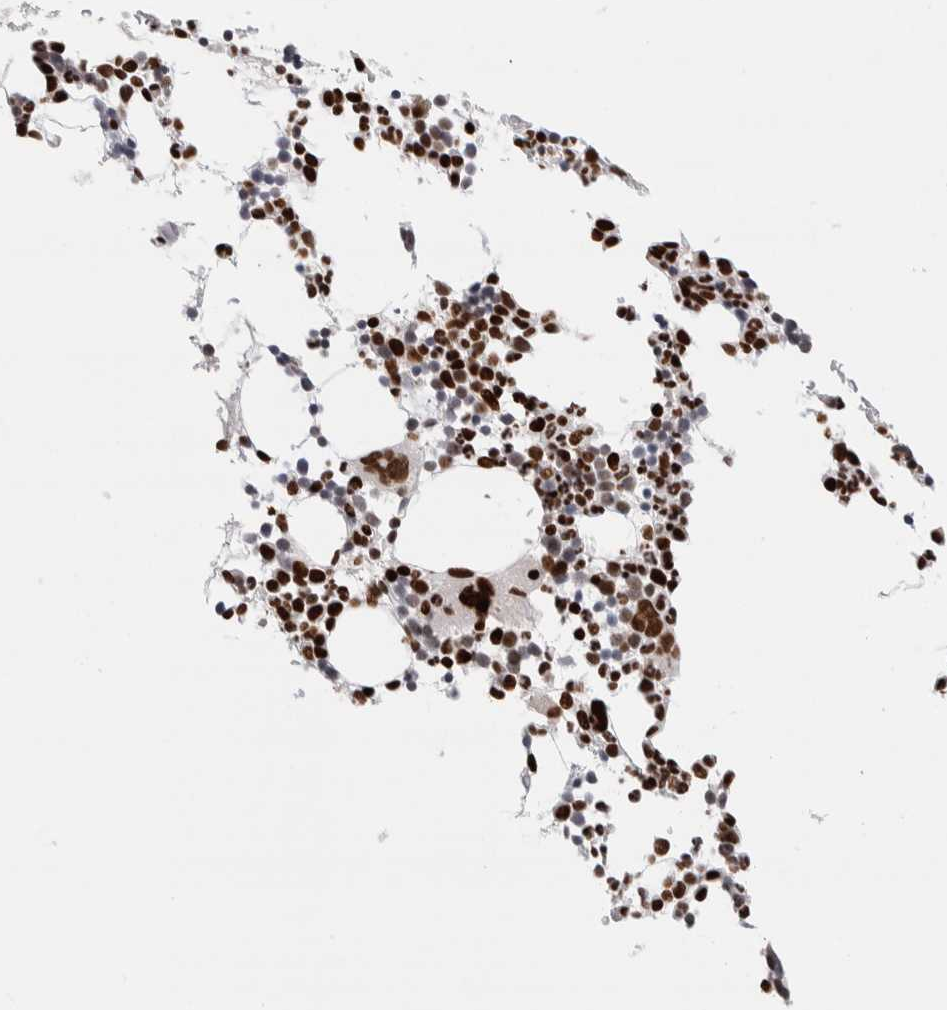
{"staining": {"intensity": "strong", "quantity": ">75%", "location": "nuclear"}, "tissue": "bone marrow", "cell_type": "Hematopoietic cells", "image_type": "normal", "snomed": [{"axis": "morphology", "description": "Normal tissue, NOS"}, {"axis": "morphology", "description": "Inflammation, NOS"}, {"axis": "topography", "description": "Bone marrow"}], "caption": "Immunohistochemical staining of normal human bone marrow demonstrates high levels of strong nuclear expression in approximately >75% of hematopoietic cells.", "gene": "C17orf49", "patient": {"sex": "male", "age": 78}}